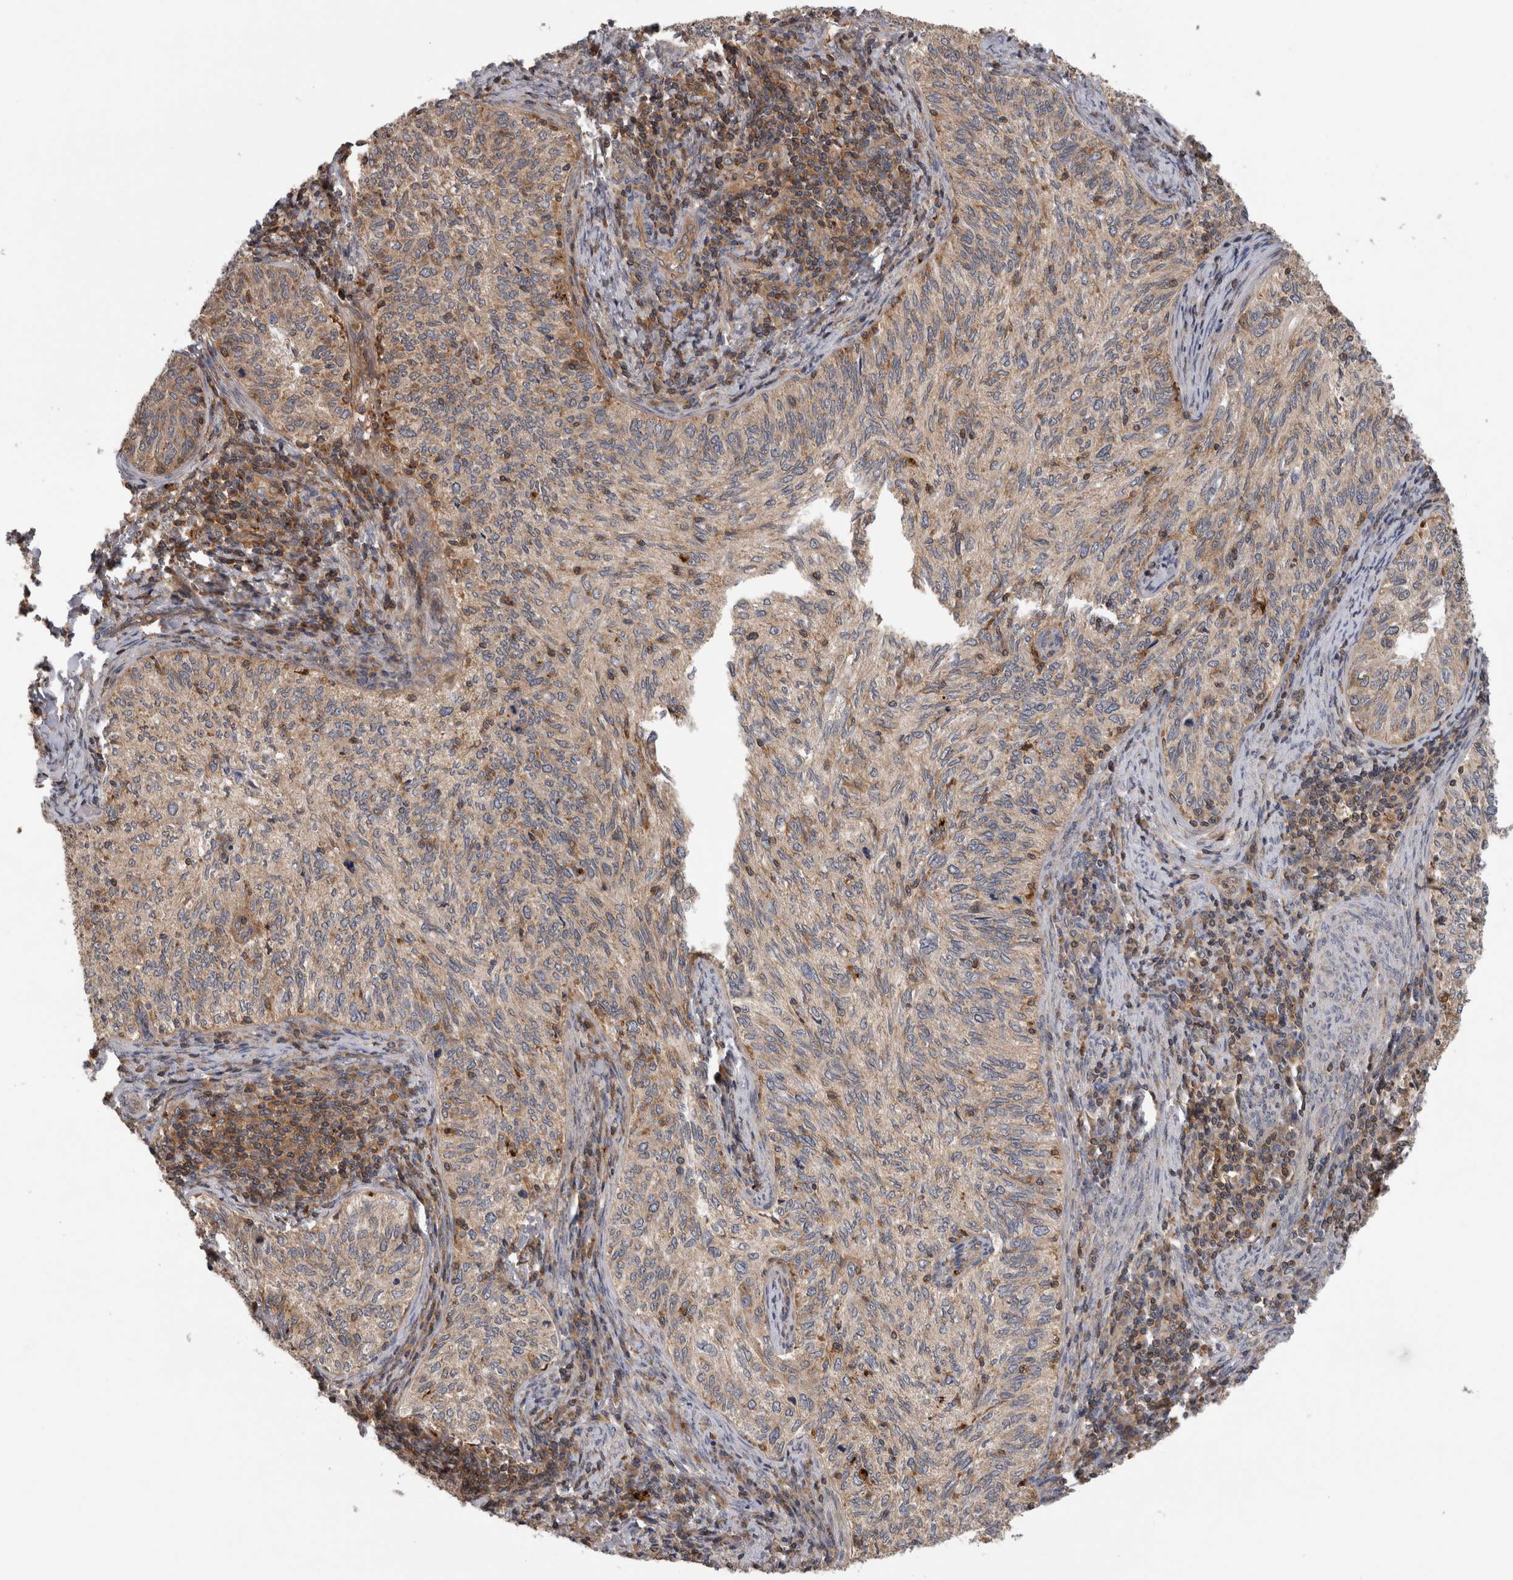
{"staining": {"intensity": "weak", "quantity": ">75%", "location": "cytoplasmic/membranous"}, "tissue": "cervical cancer", "cell_type": "Tumor cells", "image_type": "cancer", "snomed": [{"axis": "morphology", "description": "Squamous cell carcinoma, NOS"}, {"axis": "topography", "description": "Cervix"}], "caption": "This image shows squamous cell carcinoma (cervical) stained with immunohistochemistry to label a protein in brown. The cytoplasmic/membranous of tumor cells show weak positivity for the protein. Nuclei are counter-stained blue.", "gene": "GRIK2", "patient": {"sex": "female", "age": 30}}